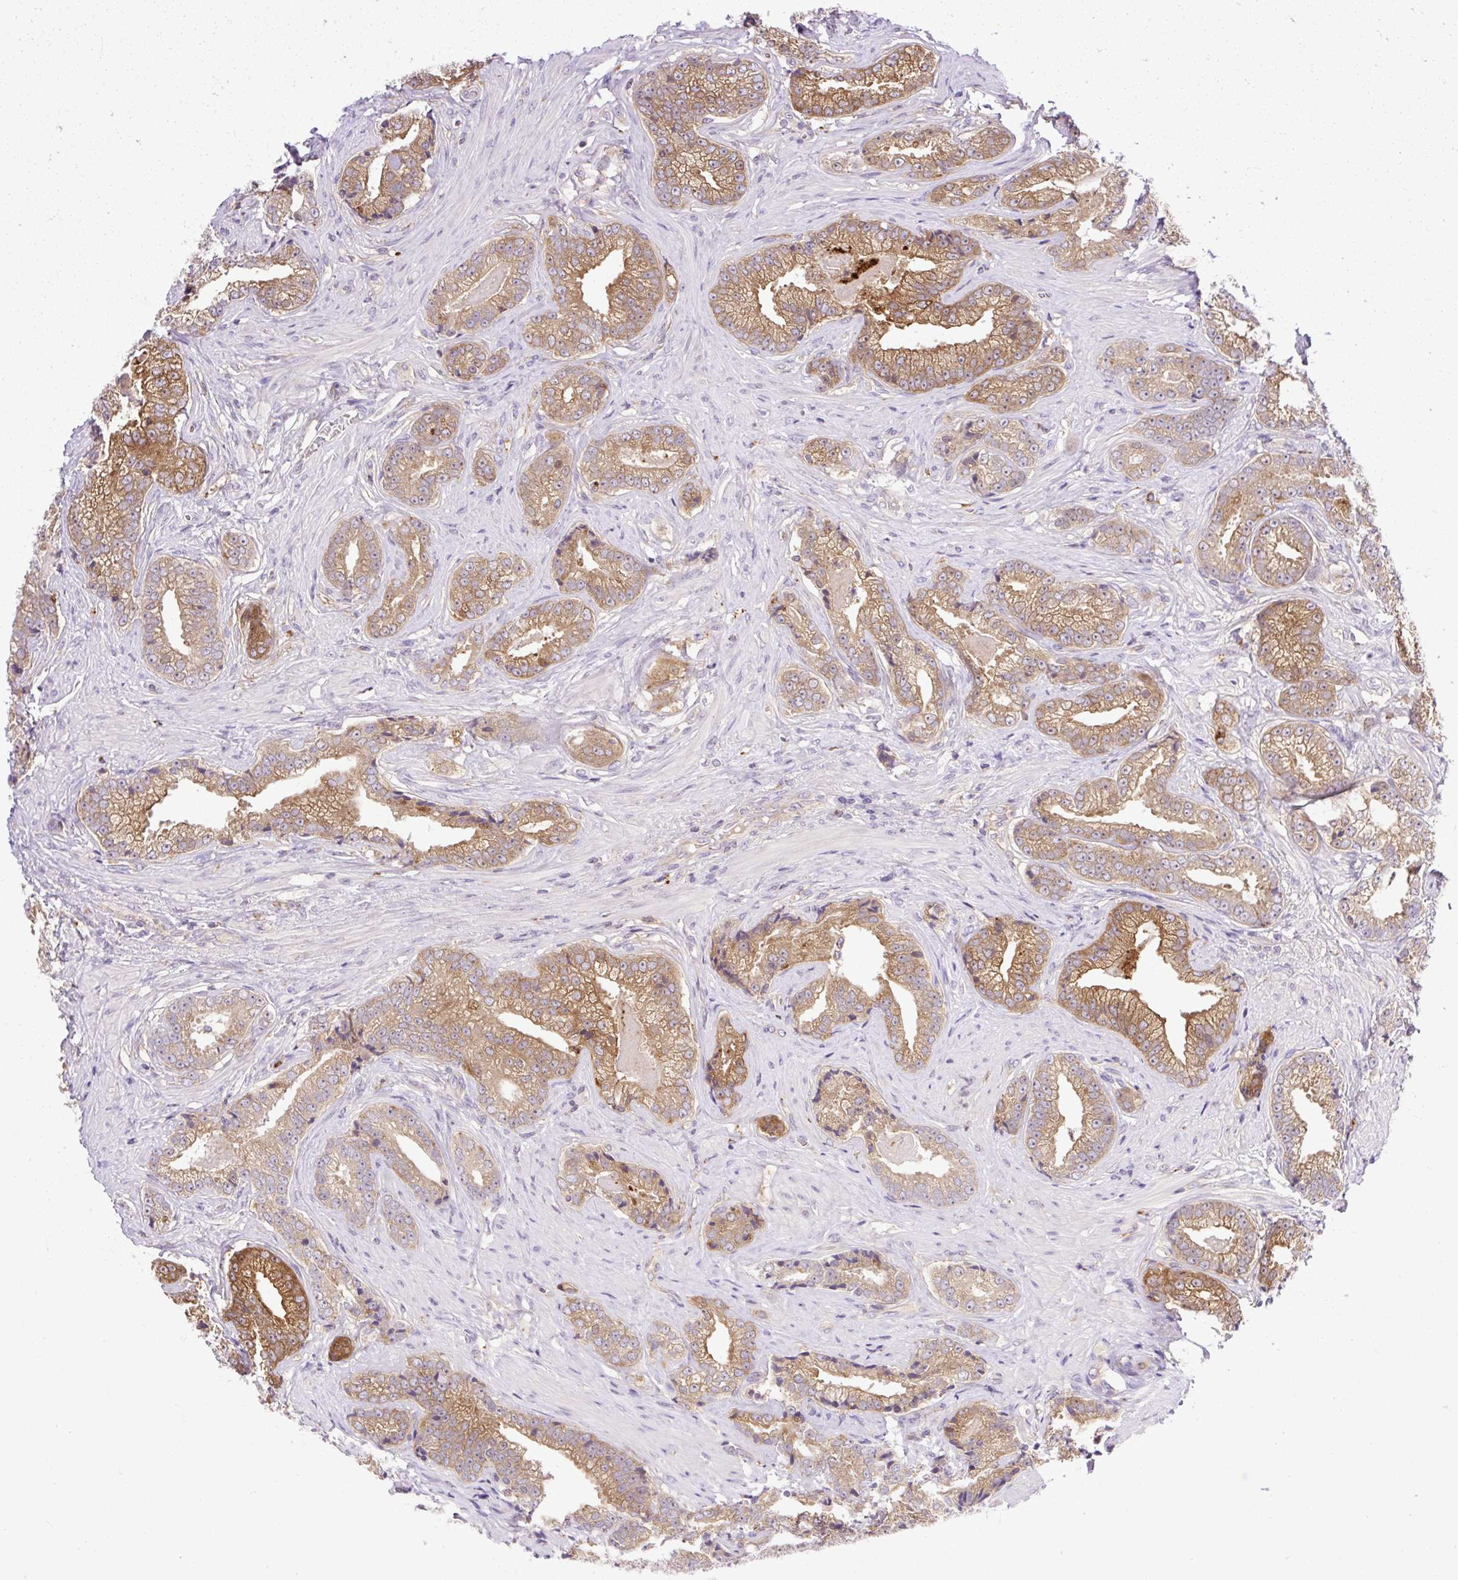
{"staining": {"intensity": "moderate", "quantity": ">75%", "location": "cytoplasmic/membranous"}, "tissue": "prostate cancer", "cell_type": "Tumor cells", "image_type": "cancer", "snomed": [{"axis": "morphology", "description": "Adenocarcinoma, Low grade"}, {"axis": "topography", "description": "Prostate"}], "caption": "DAB (3,3'-diaminobenzidine) immunohistochemical staining of human low-grade adenocarcinoma (prostate) demonstrates moderate cytoplasmic/membranous protein expression in approximately >75% of tumor cells.", "gene": "HEXB", "patient": {"sex": "male", "age": 61}}